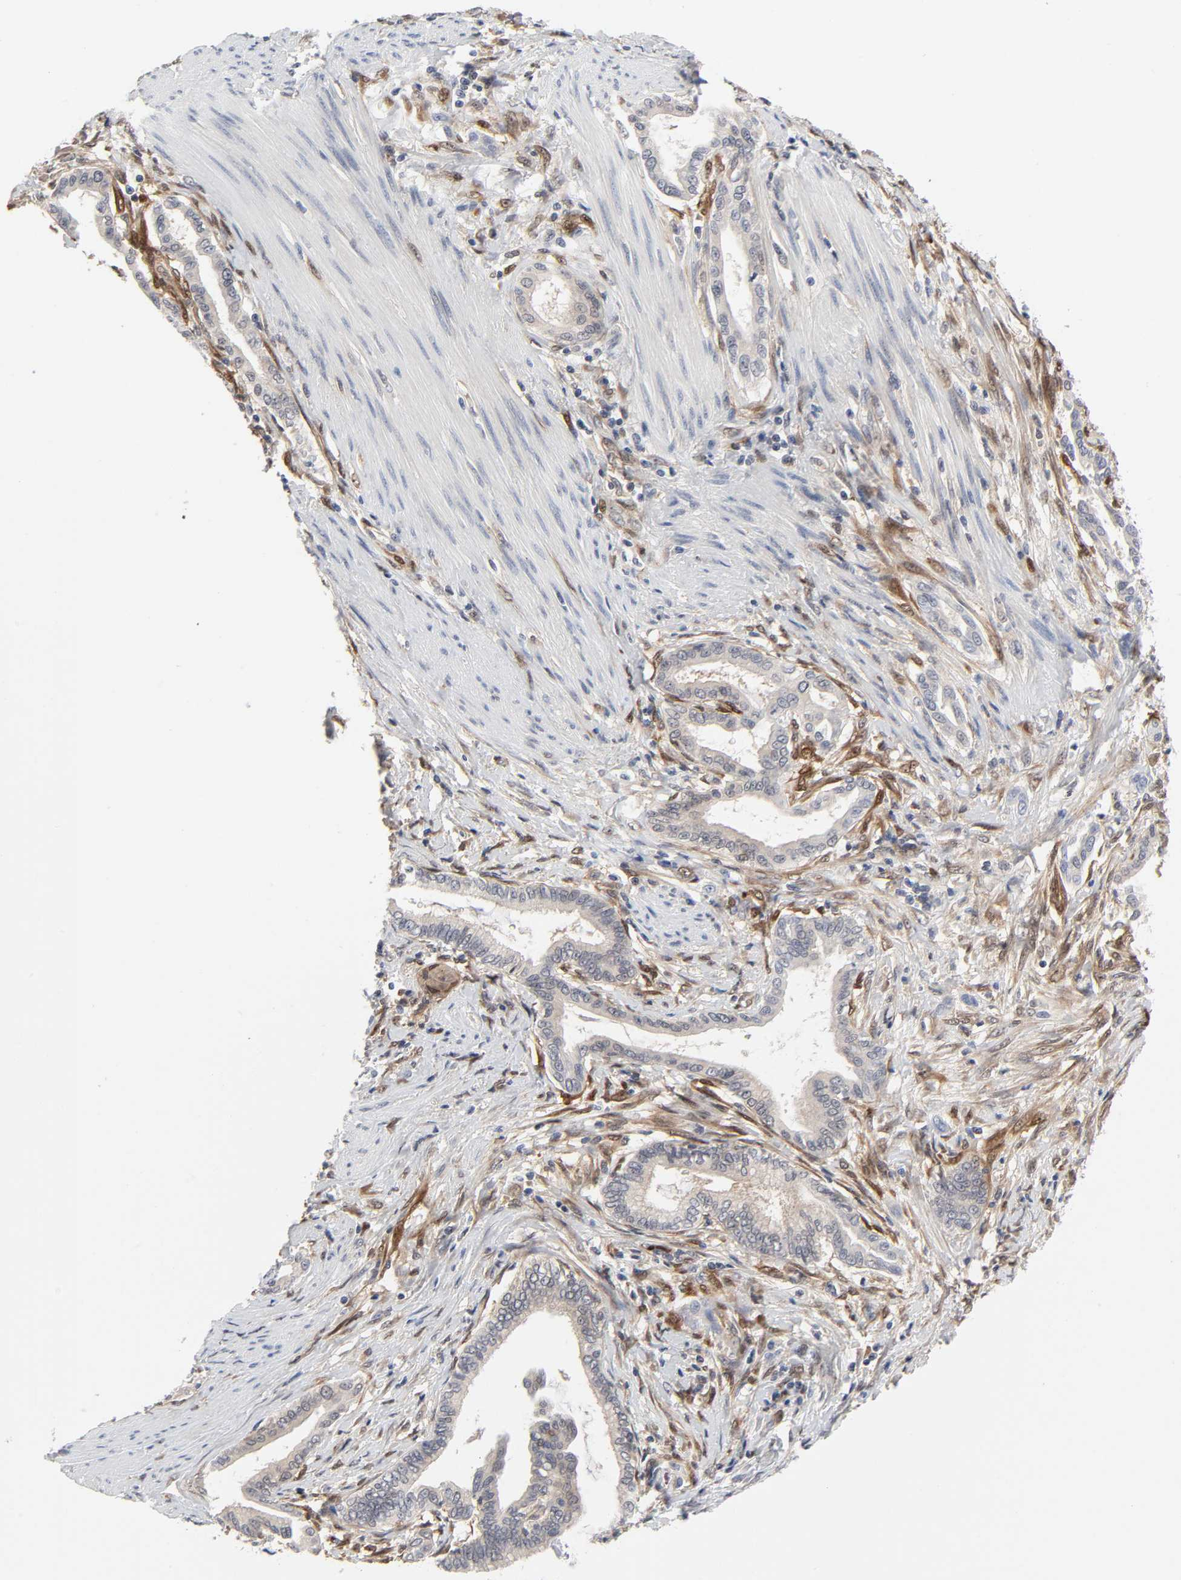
{"staining": {"intensity": "weak", "quantity": ">75%", "location": "cytoplasmic/membranous"}, "tissue": "pancreatic cancer", "cell_type": "Tumor cells", "image_type": "cancer", "snomed": [{"axis": "morphology", "description": "Adenocarcinoma, NOS"}, {"axis": "topography", "description": "Pancreas"}], "caption": "Tumor cells display low levels of weak cytoplasmic/membranous staining in approximately >75% of cells in pancreatic adenocarcinoma.", "gene": "PTEN", "patient": {"sex": "female", "age": 64}}